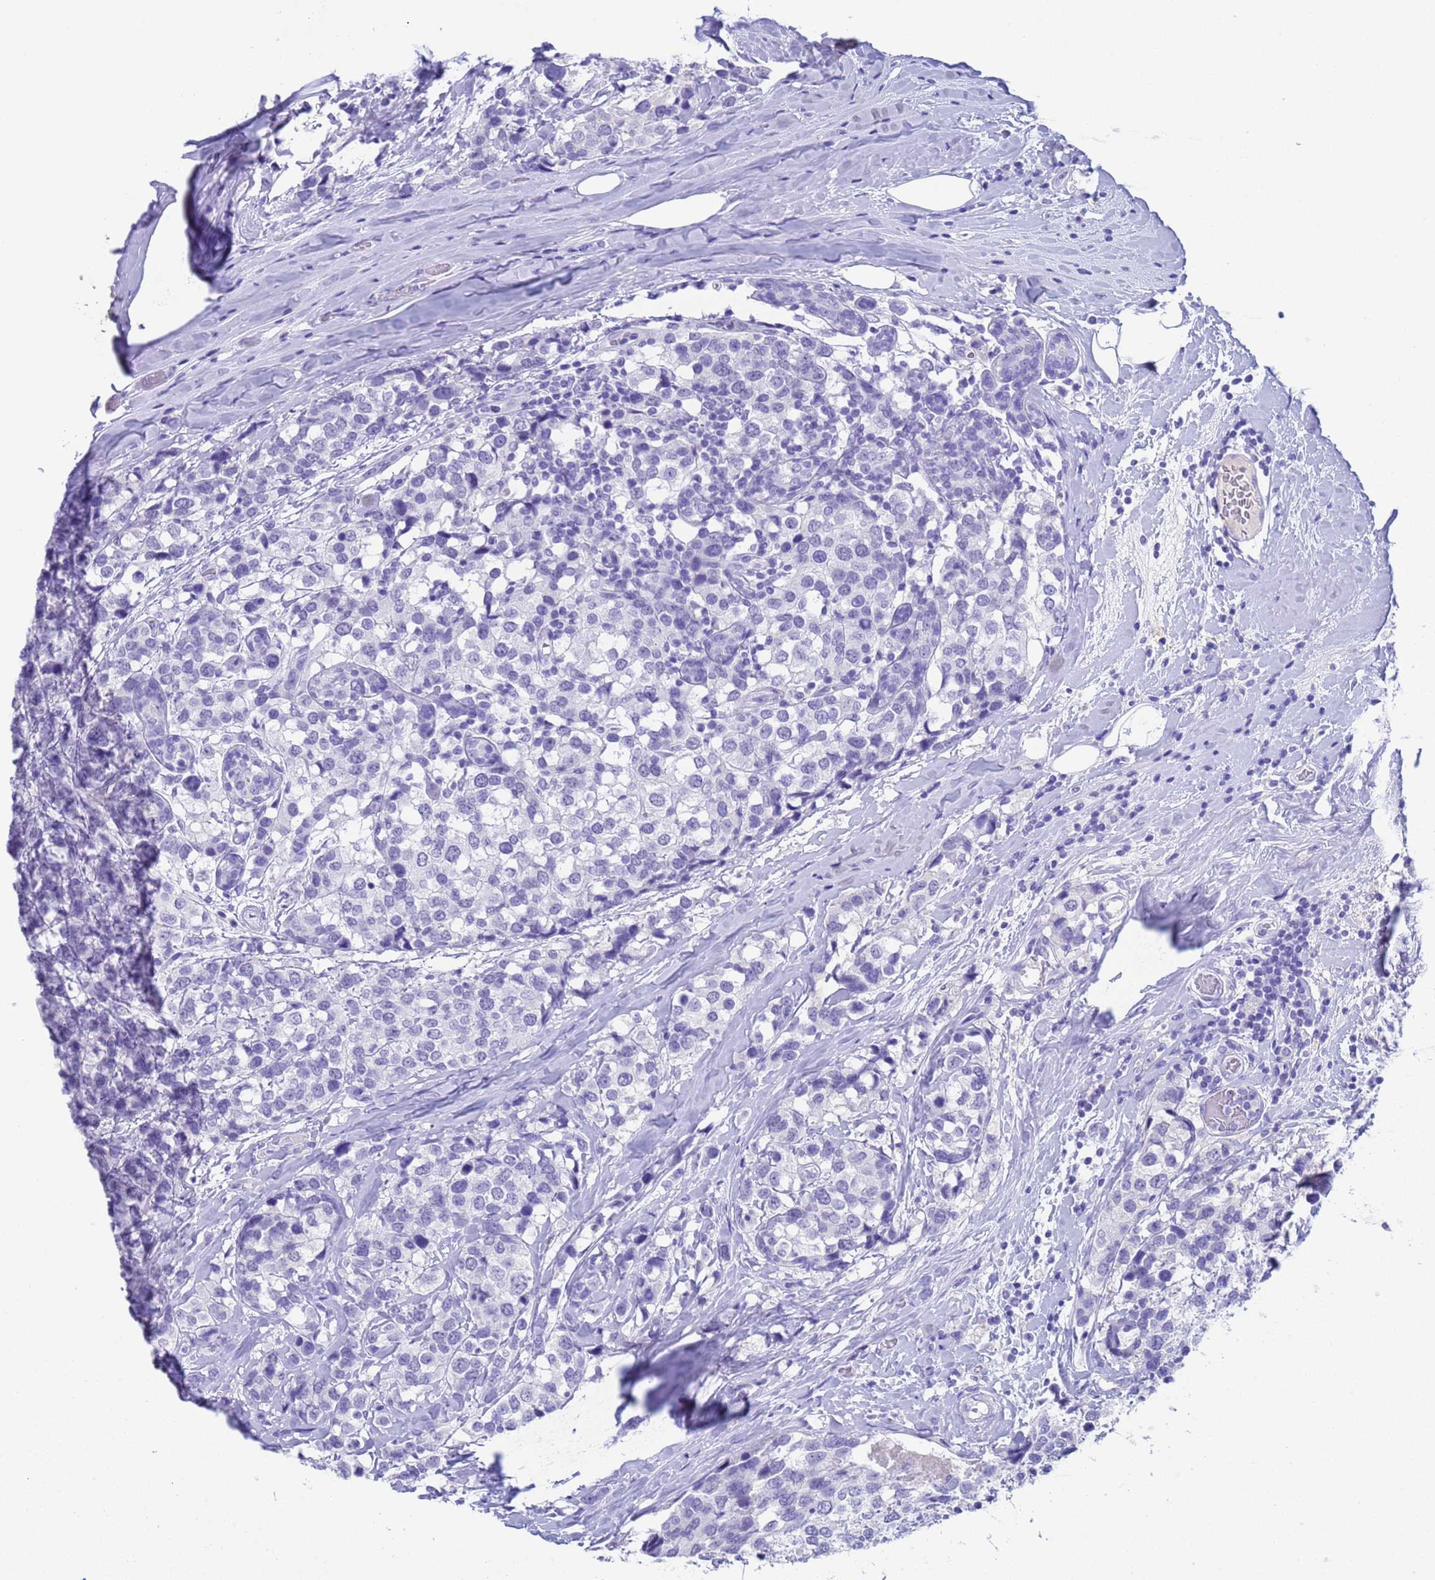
{"staining": {"intensity": "negative", "quantity": "none", "location": "none"}, "tissue": "breast cancer", "cell_type": "Tumor cells", "image_type": "cancer", "snomed": [{"axis": "morphology", "description": "Lobular carcinoma"}, {"axis": "topography", "description": "Breast"}], "caption": "Protein analysis of lobular carcinoma (breast) demonstrates no significant expression in tumor cells. The staining is performed using DAB brown chromogen with nuclei counter-stained in using hematoxylin.", "gene": "CKM", "patient": {"sex": "female", "age": 59}}